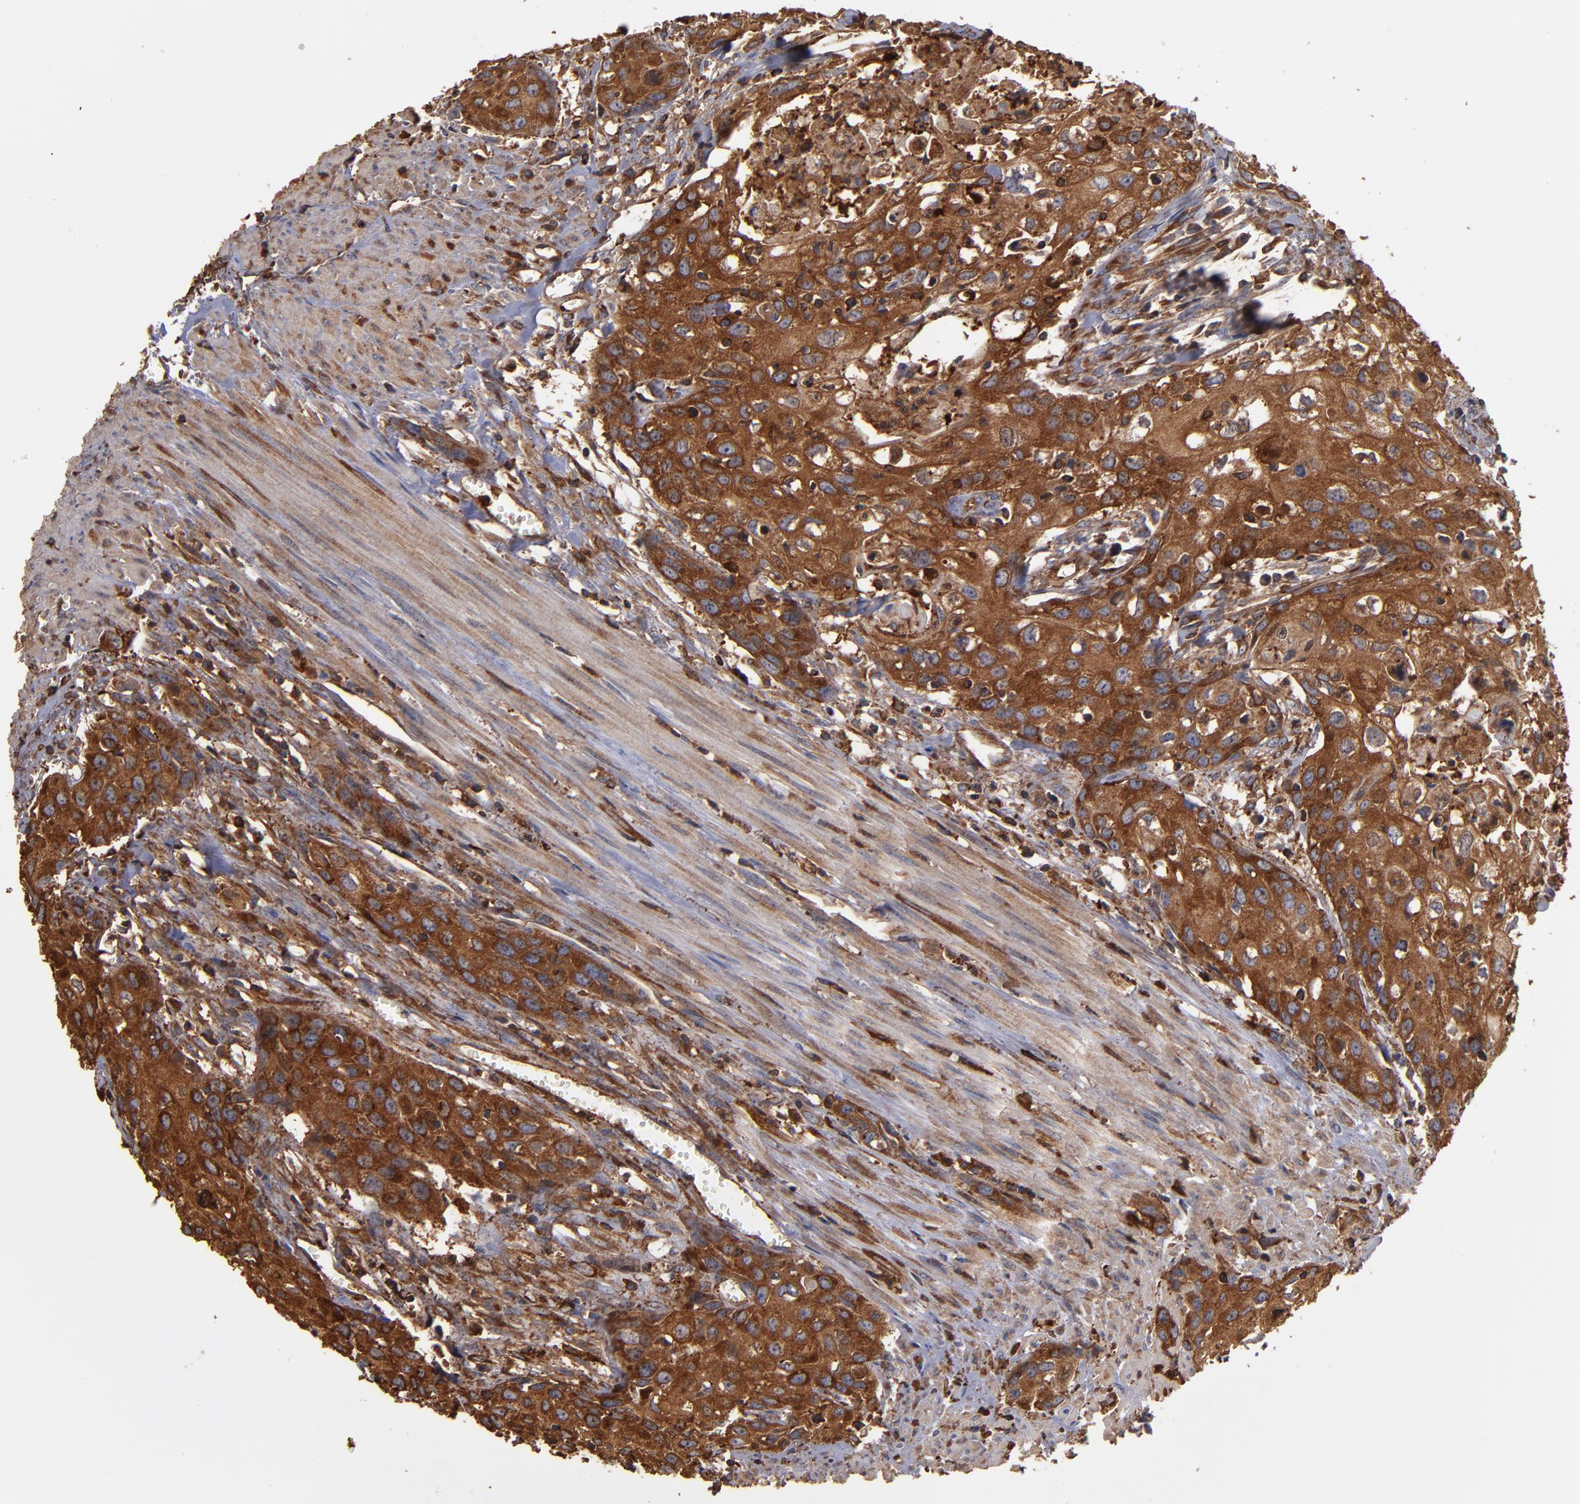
{"staining": {"intensity": "strong", "quantity": ">75%", "location": "cytoplasmic/membranous"}, "tissue": "urothelial cancer", "cell_type": "Tumor cells", "image_type": "cancer", "snomed": [{"axis": "morphology", "description": "Urothelial carcinoma, High grade"}, {"axis": "topography", "description": "Urinary bladder"}], "caption": "DAB (3,3'-diaminobenzidine) immunohistochemical staining of human high-grade urothelial carcinoma reveals strong cytoplasmic/membranous protein staining in approximately >75% of tumor cells. (DAB IHC, brown staining for protein, blue staining for nuclei).", "gene": "ACTN4", "patient": {"sex": "male", "age": 54}}